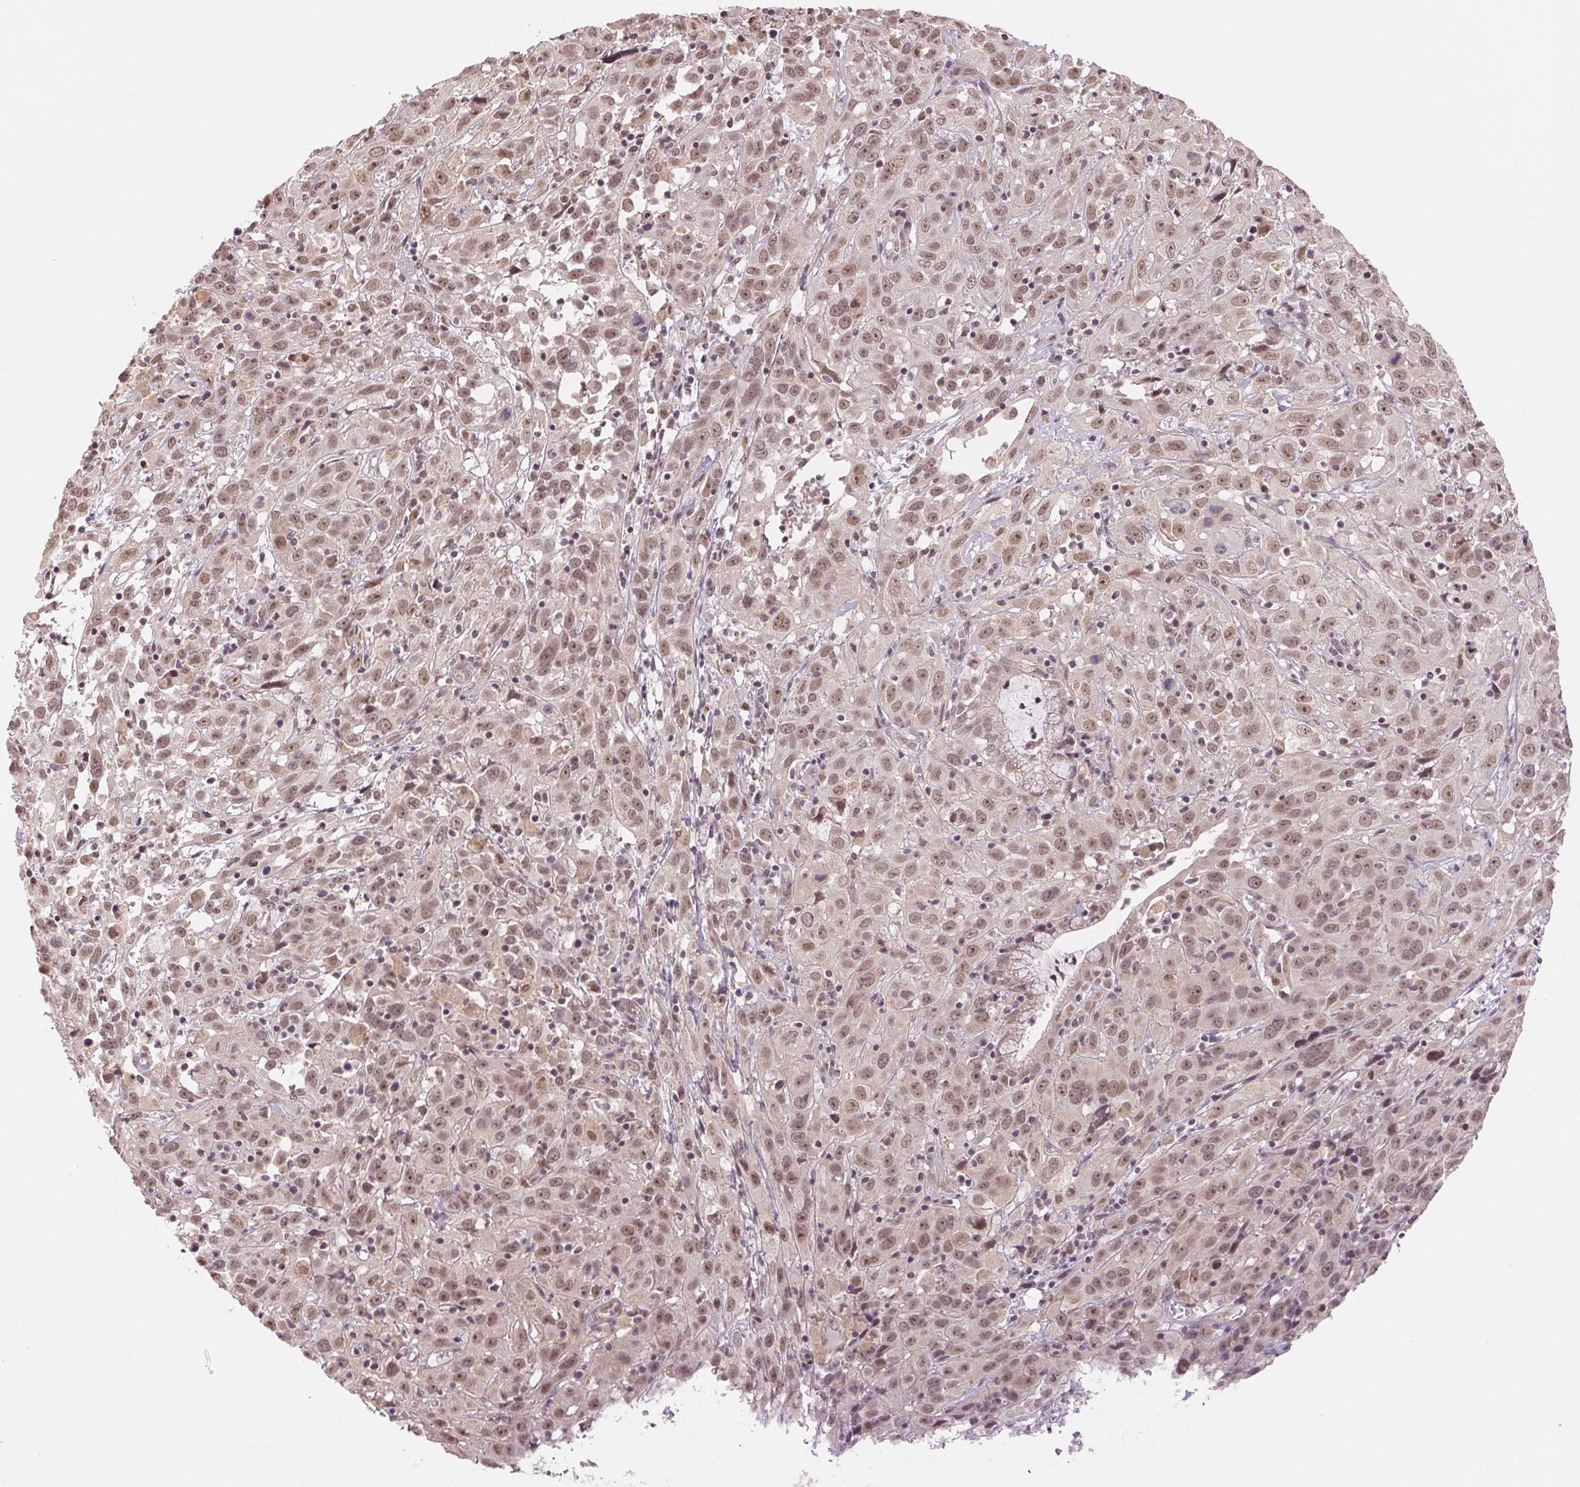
{"staining": {"intensity": "moderate", "quantity": ">75%", "location": "nuclear"}, "tissue": "cervical cancer", "cell_type": "Tumor cells", "image_type": "cancer", "snomed": [{"axis": "morphology", "description": "Squamous cell carcinoma, NOS"}, {"axis": "topography", "description": "Cervix"}], "caption": "A high-resolution micrograph shows IHC staining of squamous cell carcinoma (cervical), which displays moderate nuclear expression in about >75% of tumor cells. (brown staining indicates protein expression, while blue staining denotes nuclei).", "gene": "GRHL3", "patient": {"sex": "female", "age": 32}}